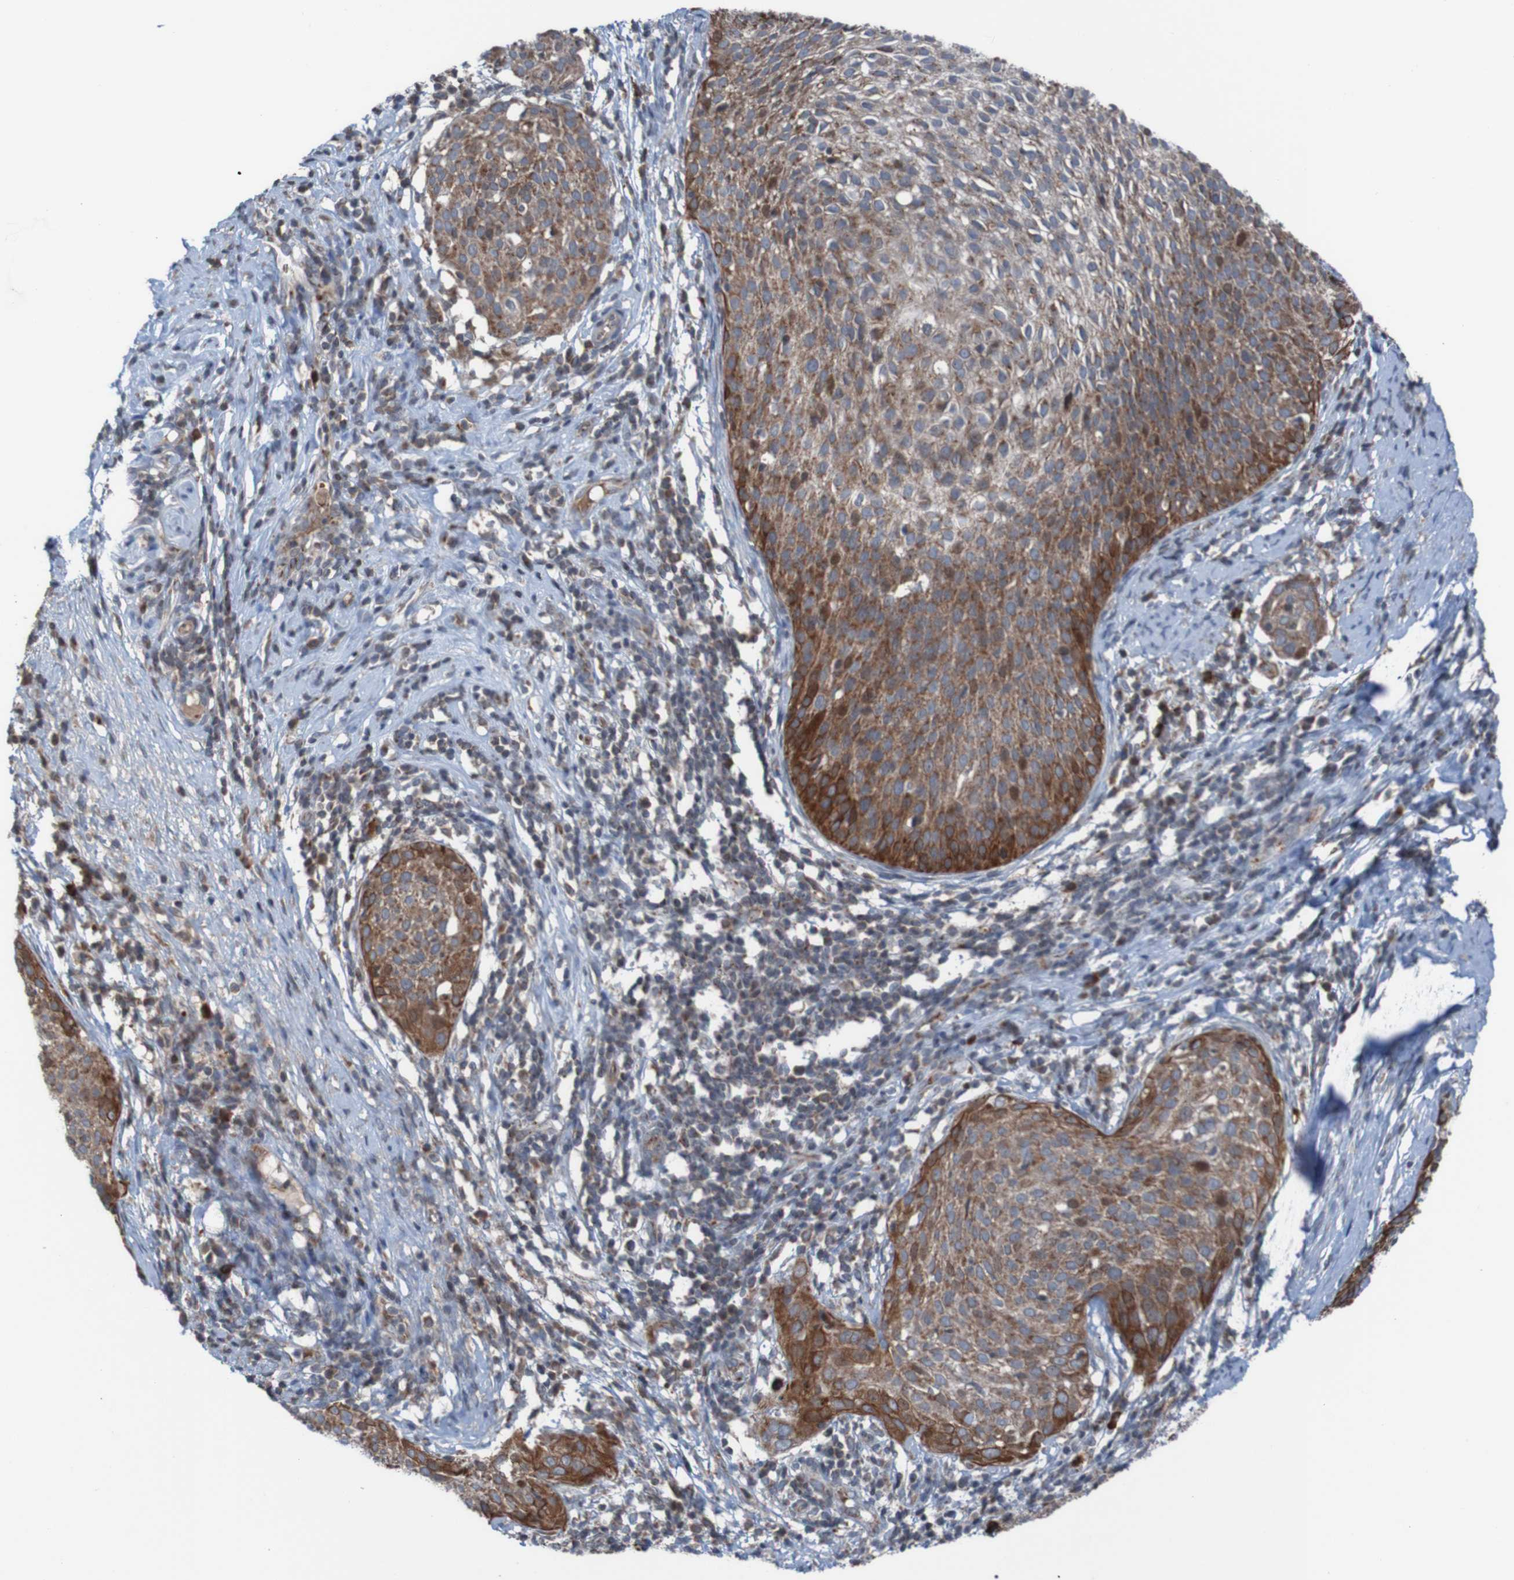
{"staining": {"intensity": "moderate", "quantity": ">75%", "location": "cytoplasmic/membranous"}, "tissue": "cervical cancer", "cell_type": "Tumor cells", "image_type": "cancer", "snomed": [{"axis": "morphology", "description": "Squamous cell carcinoma, NOS"}, {"axis": "topography", "description": "Cervix"}], "caption": "Cervical cancer stained for a protein (brown) displays moderate cytoplasmic/membranous positive staining in approximately >75% of tumor cells.", "gene": "UNG", "patient": {"sex": "female", "age": 51}}